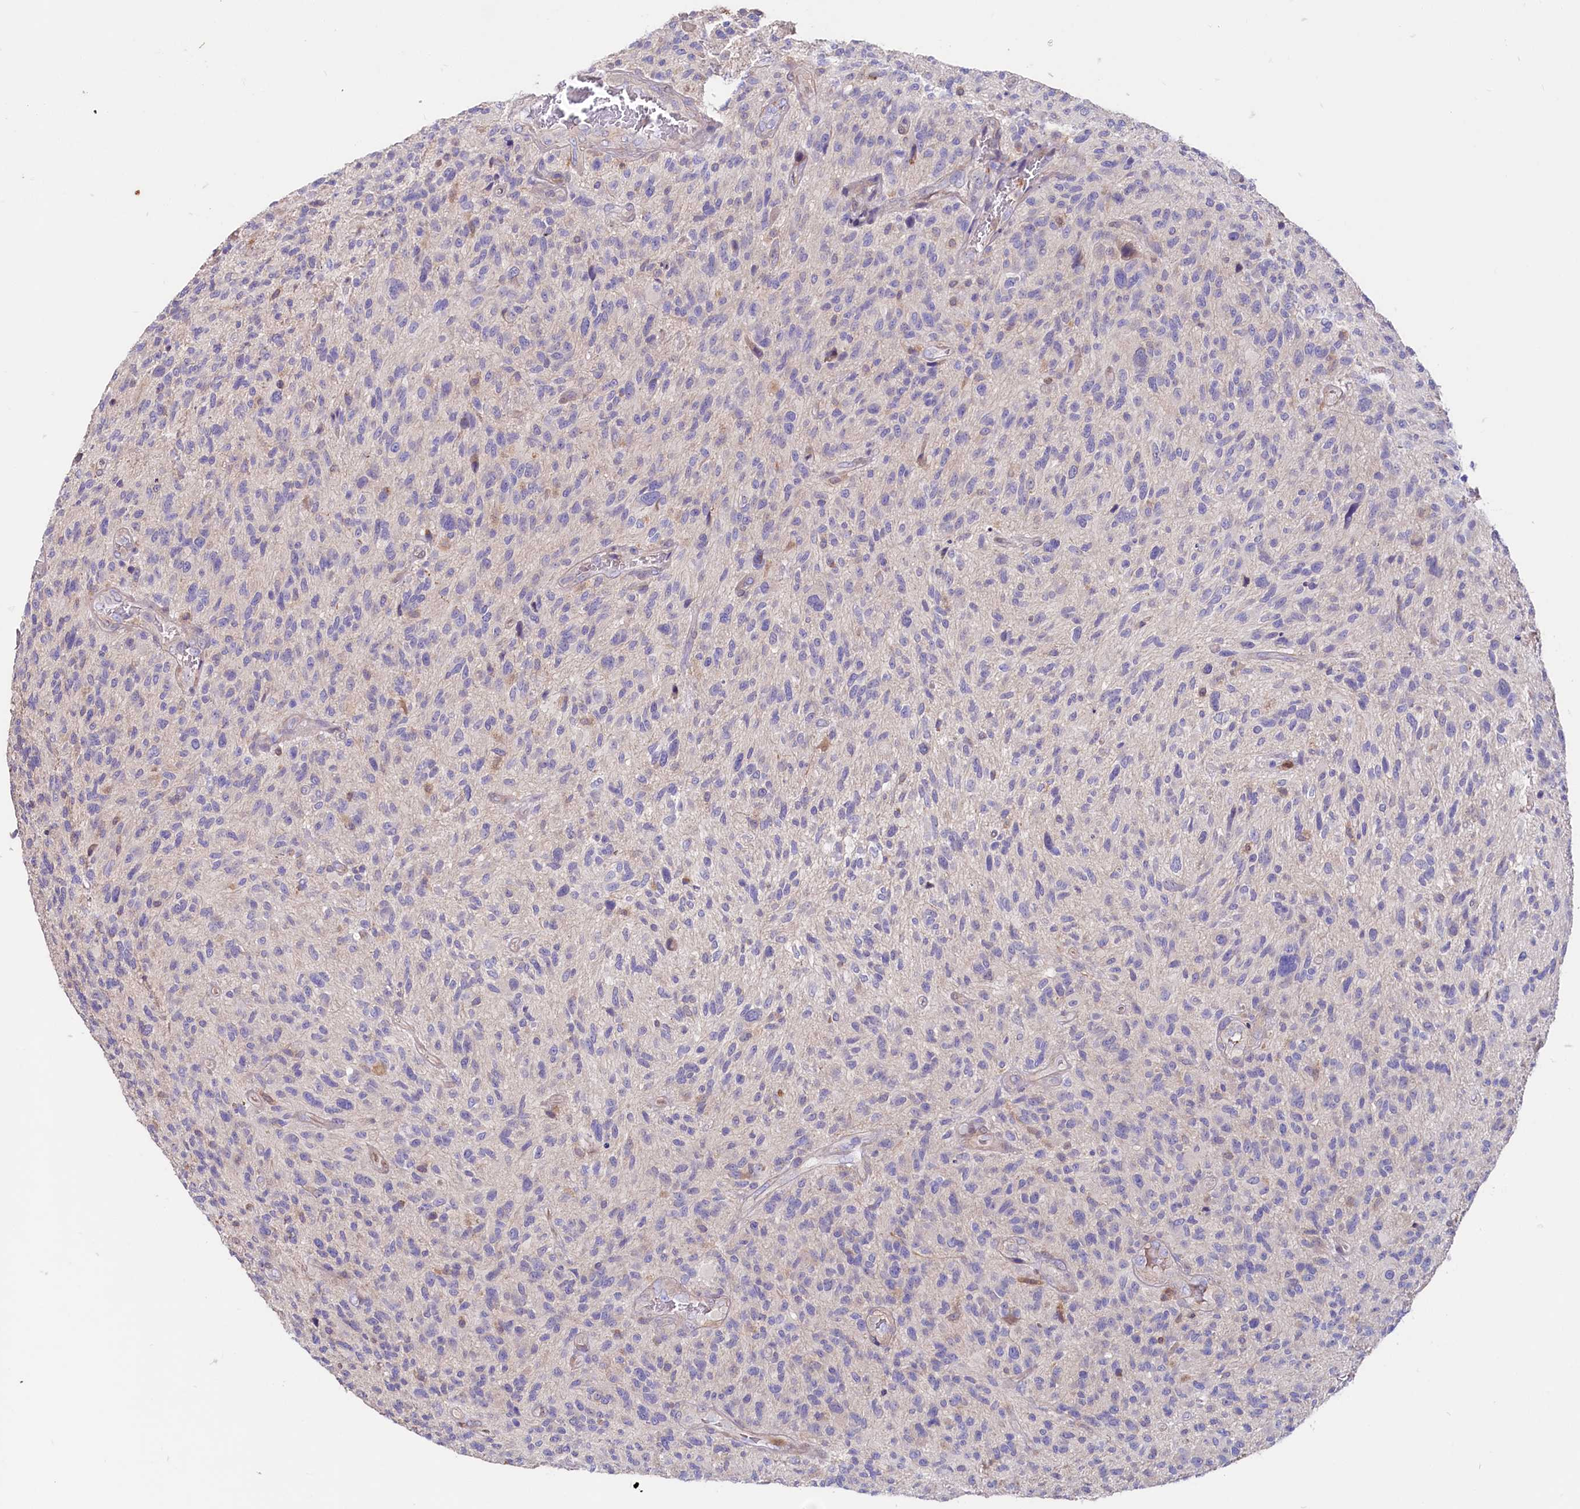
{"staining": {"intensity": "negative", "quantity": "none", "location": "none"}, "tissue": "glioma", "cell_type": "Tumor cells", "image_type": "cancer", "snomed": [{"axis": "morphology", "description": "Glioma, malignant, High grade"}, {"axis": "topography", "description": "Brain"}], "caption": "This is an immunohistochemistry (IHC) micrograph of glioma. There is no positivity in tumor cells.", "gene": "IL17RD", "patient": {"sex": "male", "age": 47}}